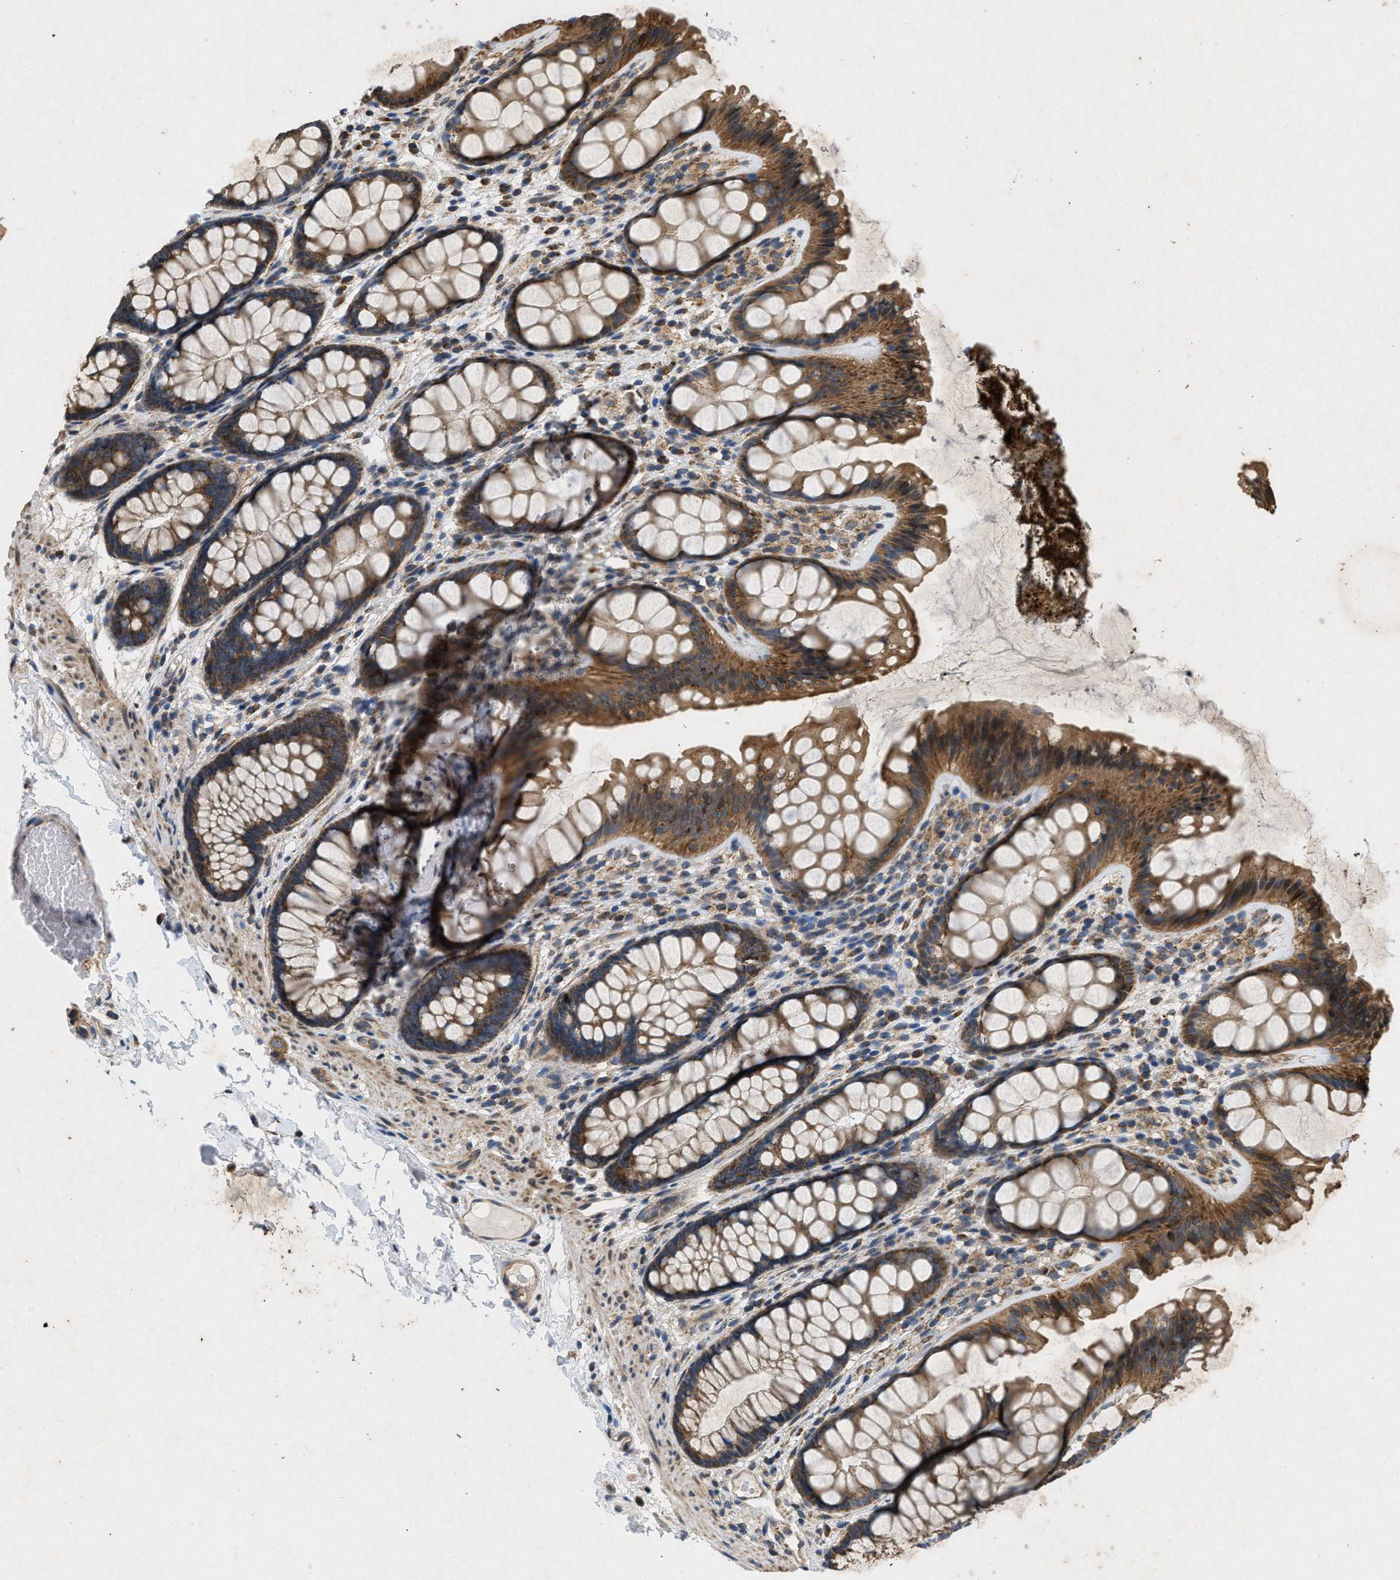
{"staining": {"intensity": "moderate", "quantity": ">75%", "location": "cytoplasmic/membranous"}, "tissue": "colon", "cell_type": "Endothelial cells", "image_type": "normal", "snomed": [{"axis": "morphology", "description": "Normal tissue, NOS"}, {"axis": "topography", "description": "Colon"}], "caption": "IHC (DAB (3,3'-diaminobenzidine)) staining of normal human colon reveals moderate cytoplasmic/membranous protein positivity in about >75% of endothelial cells. Using DAB (3,3'-diaminobenzidine) (brown) and hematoxylin (blue) stains, captured at high magnification using brightfield microscopy.", "gene": "PRKG2", "patient": {"sex": "female", "age": 56}}